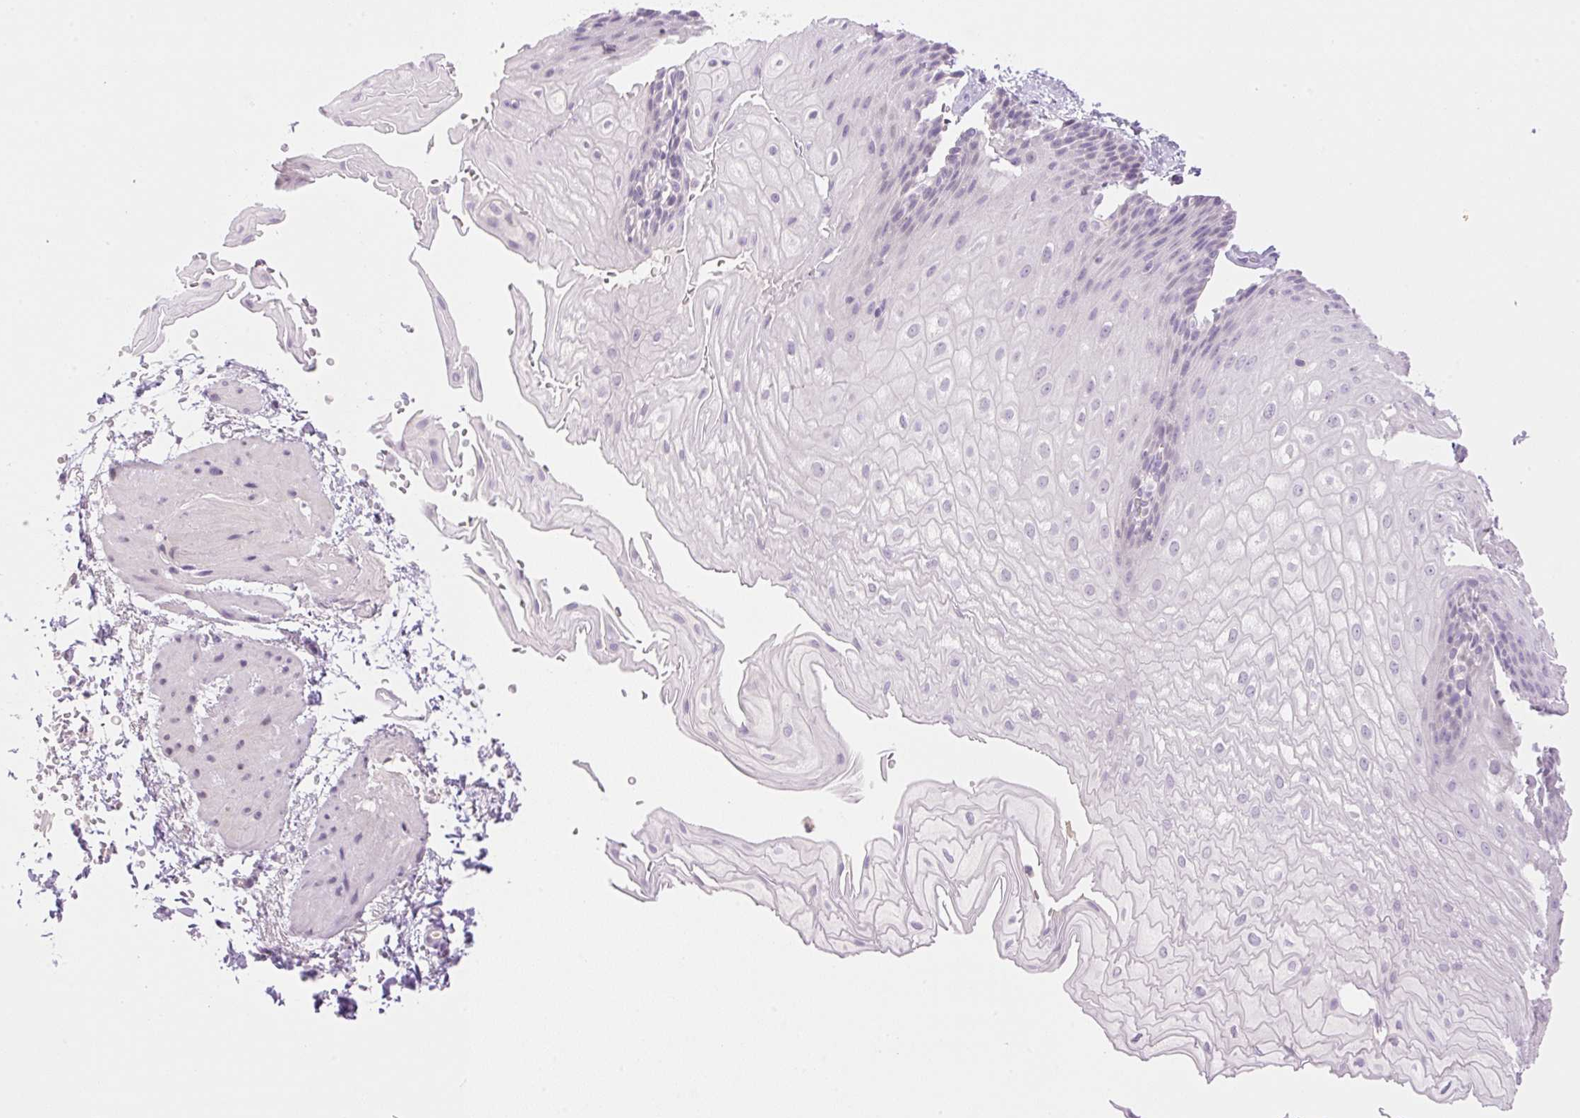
{"staining": {"intensity": "negative", "quantity": "none", "location": "none"}, "tissue": "esophagus", "cell_type": "Squamous epithelial cells", "image_type": "normal", "snomed": [{"axis": "morphology", "description": "Normal tissue, NOS"}, {"axis": "topography", "description": "Esophagus"}], "caption": "This is an IHC photomicrograph of unremarkable esophagus. There is no staining in squamous epithelial cells.", "gene": "TBX15", "patient": {"sex": "male", "age": 70}}